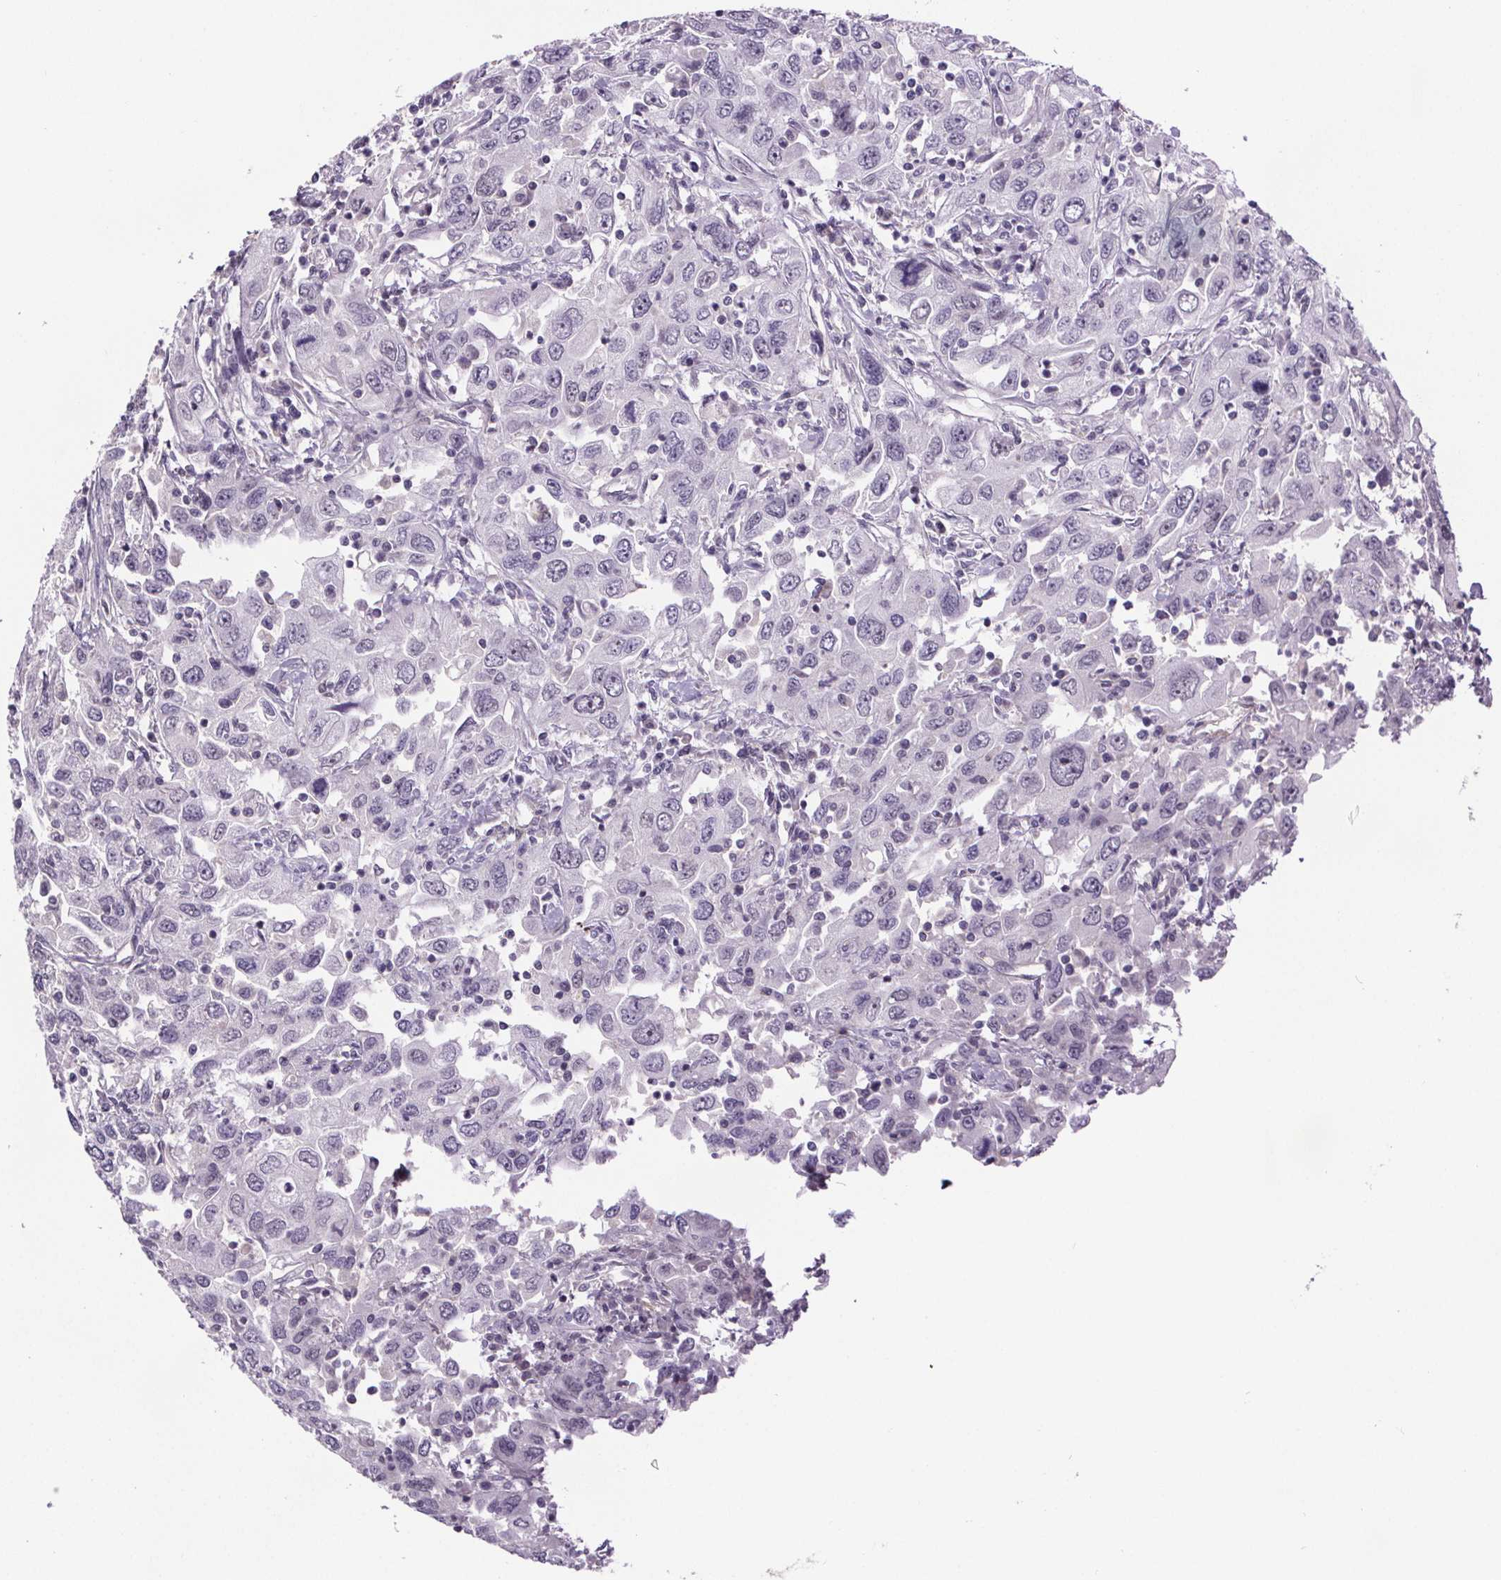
{"staining": {"intensity": "negative", "quantity": "none", "location": "none"}, "tissue": "urothelial cancer", "cell_type": "Tumor cells", "image_type": "cancer", "snomed": [{"axis": "morphology", "description": "Urothelial carcinoma, High grade"}, {"axis": "topography", "description": "Urinary bladder"}], "caption": "High magnification brightfield microscopy of urothelial cancer stained with DAB (brown) and counterstained with hematoxylin (blue): tumor cells show no significant staining. (DAB IHC with hematoxylin counter stain).", "gene": "TTC12", "patient": {"sex": "male", "age": 76}}